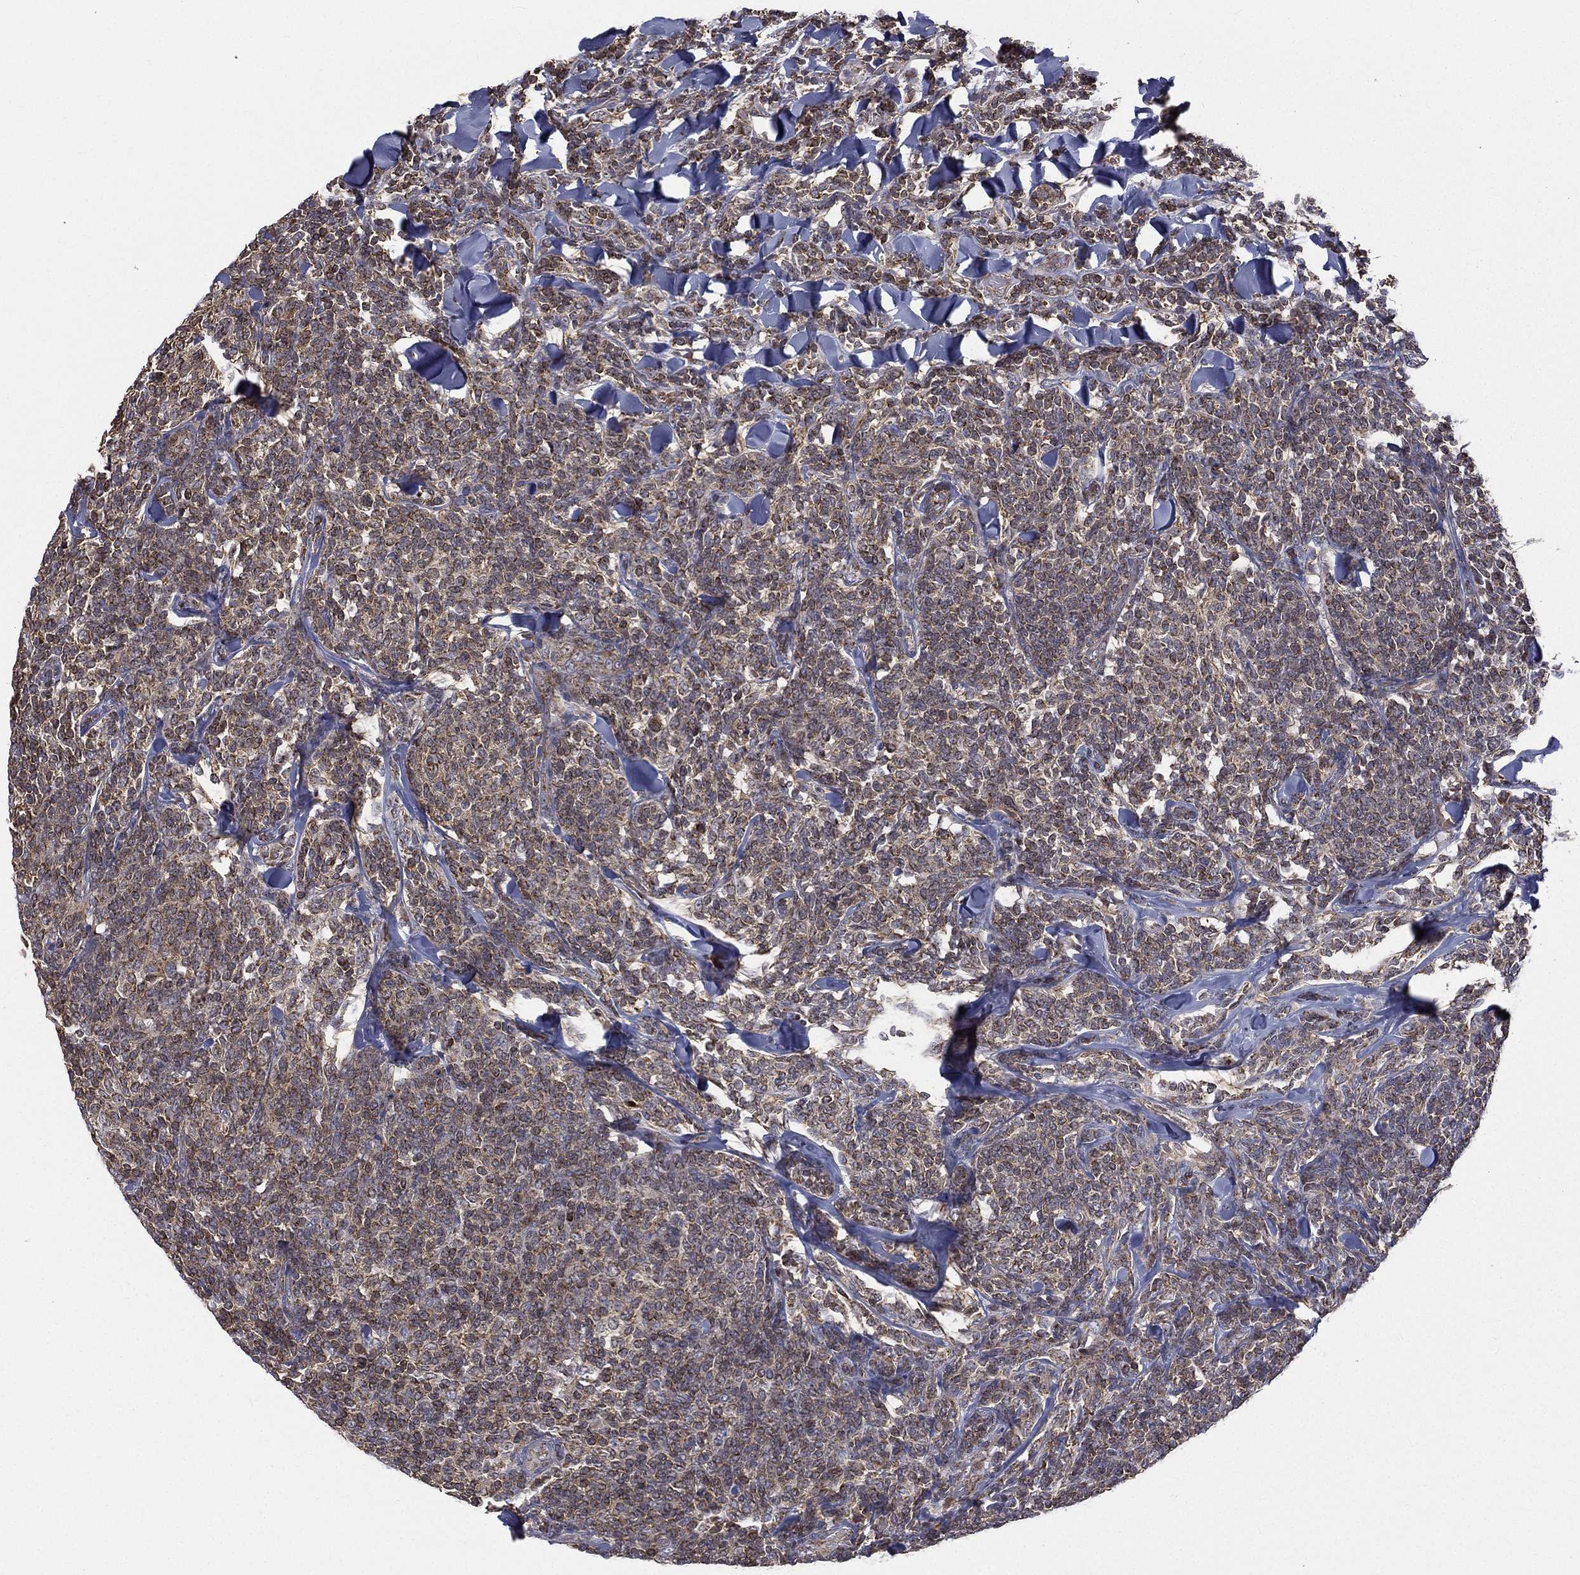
{"staining": {"intensity": "moderate", "quantity": "25%-75%", "location": "cytoplasmic/membranous"}, "tissue": "lymphoma", "cell_type": "Tumor cells", "image_type": "cancer", "snomed": [{"axis": "morphology", "description": "Malignant lymphoma, non-Hodgkin's type, Low grade"}, {"axis": "topography", "description": "Lymph node"}], "caption": "IHC of human lymphoma displays medium levels of moderate cytoplasmic/membranous staining in about 25%-75% of tumor cells.", "gene": "RIN3", "patient": {"sex": "female", "age": 56}}